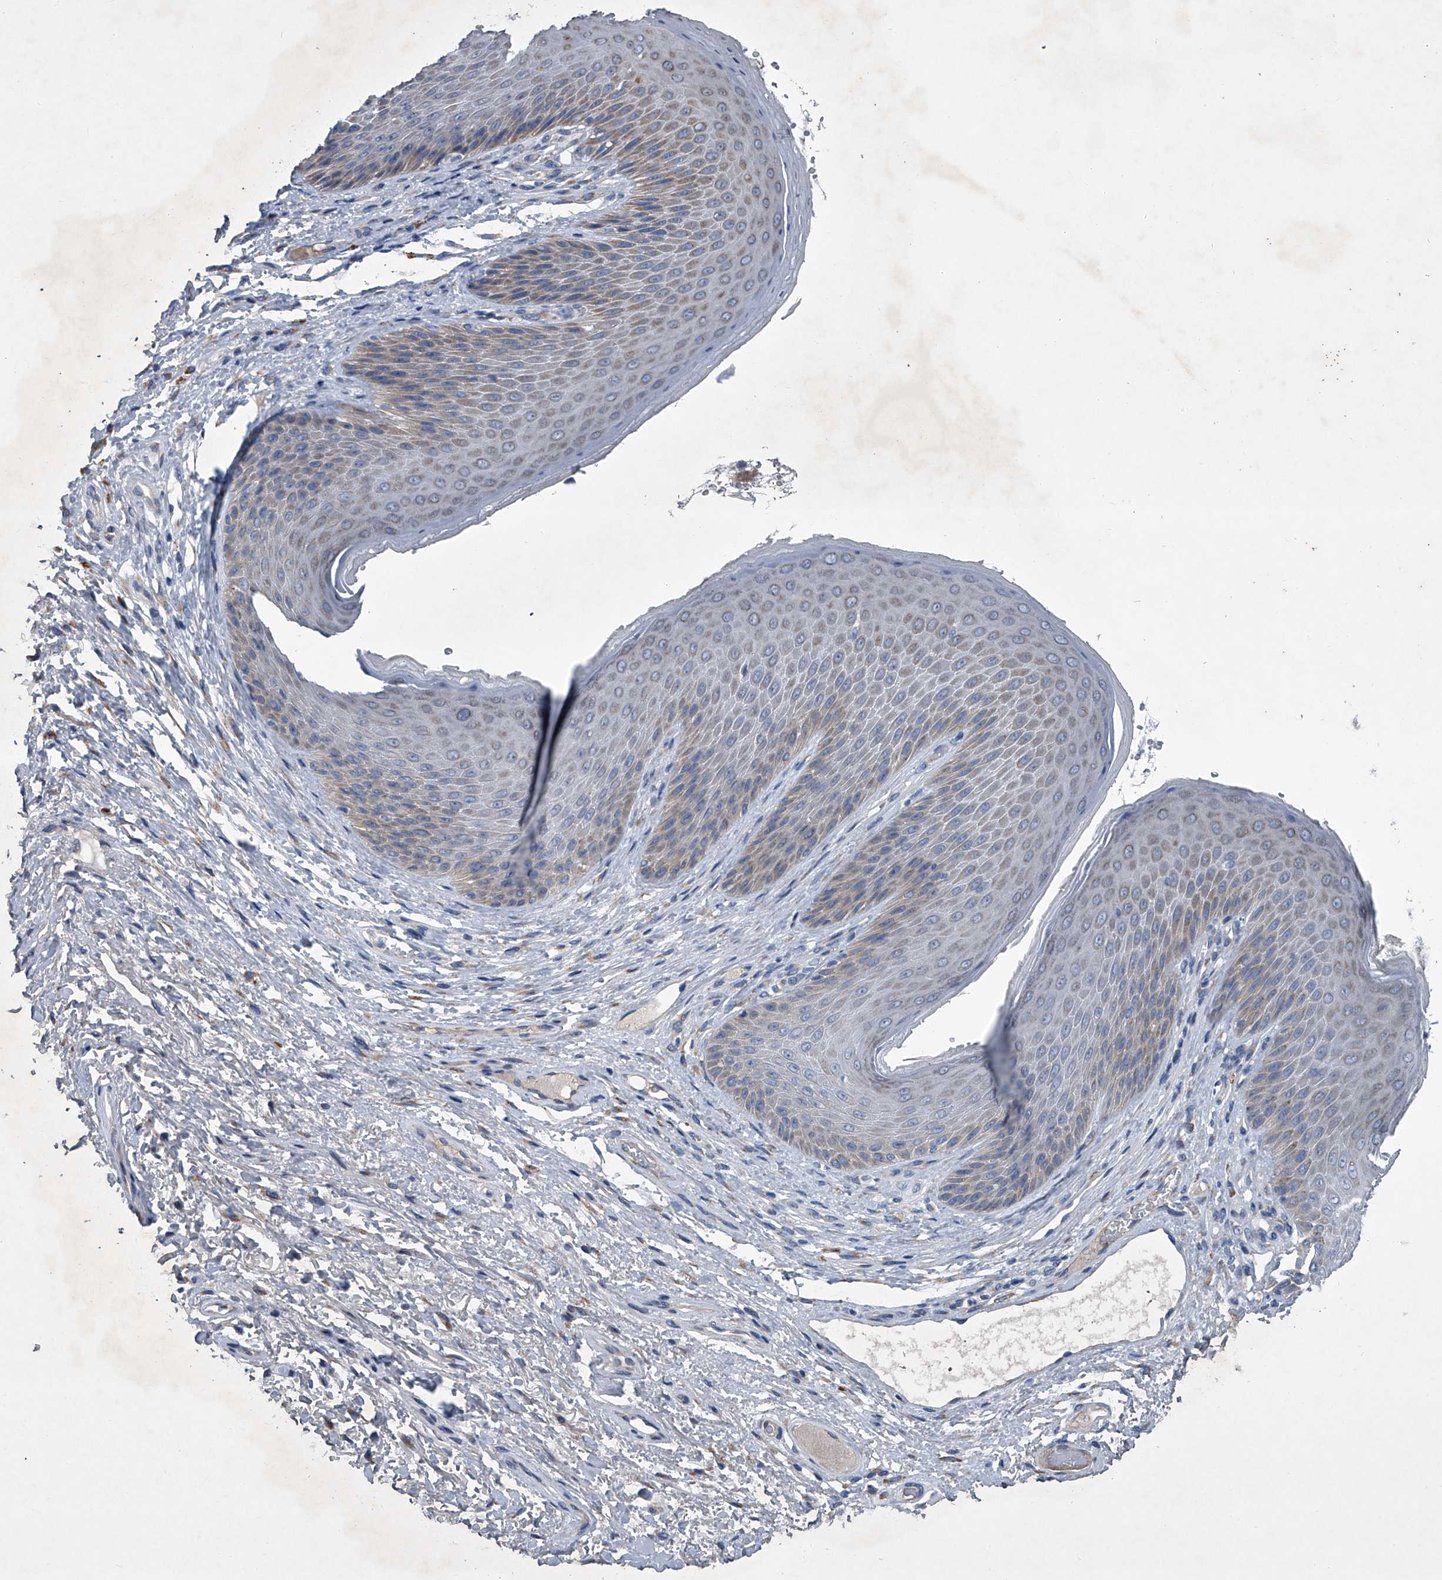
{"staining": {"intensity": "weak", "quantity": "<25%", "location": "cytoplasmic/membranous"}, "tissue": "skin", "cell_type": "Epidermal cells", "image_type": "normal", "snomed": [{"axis": "morphology", "description": "Normal tissue, NOS"}, {"axis": "topography", "description": "Anal"}], "caption": "DAB immunohistochemical staining of benign skin shows no significant staining in epidermal cells.", "gene": "ABCG1", "patient": {"sex": "male", "age": 74}}